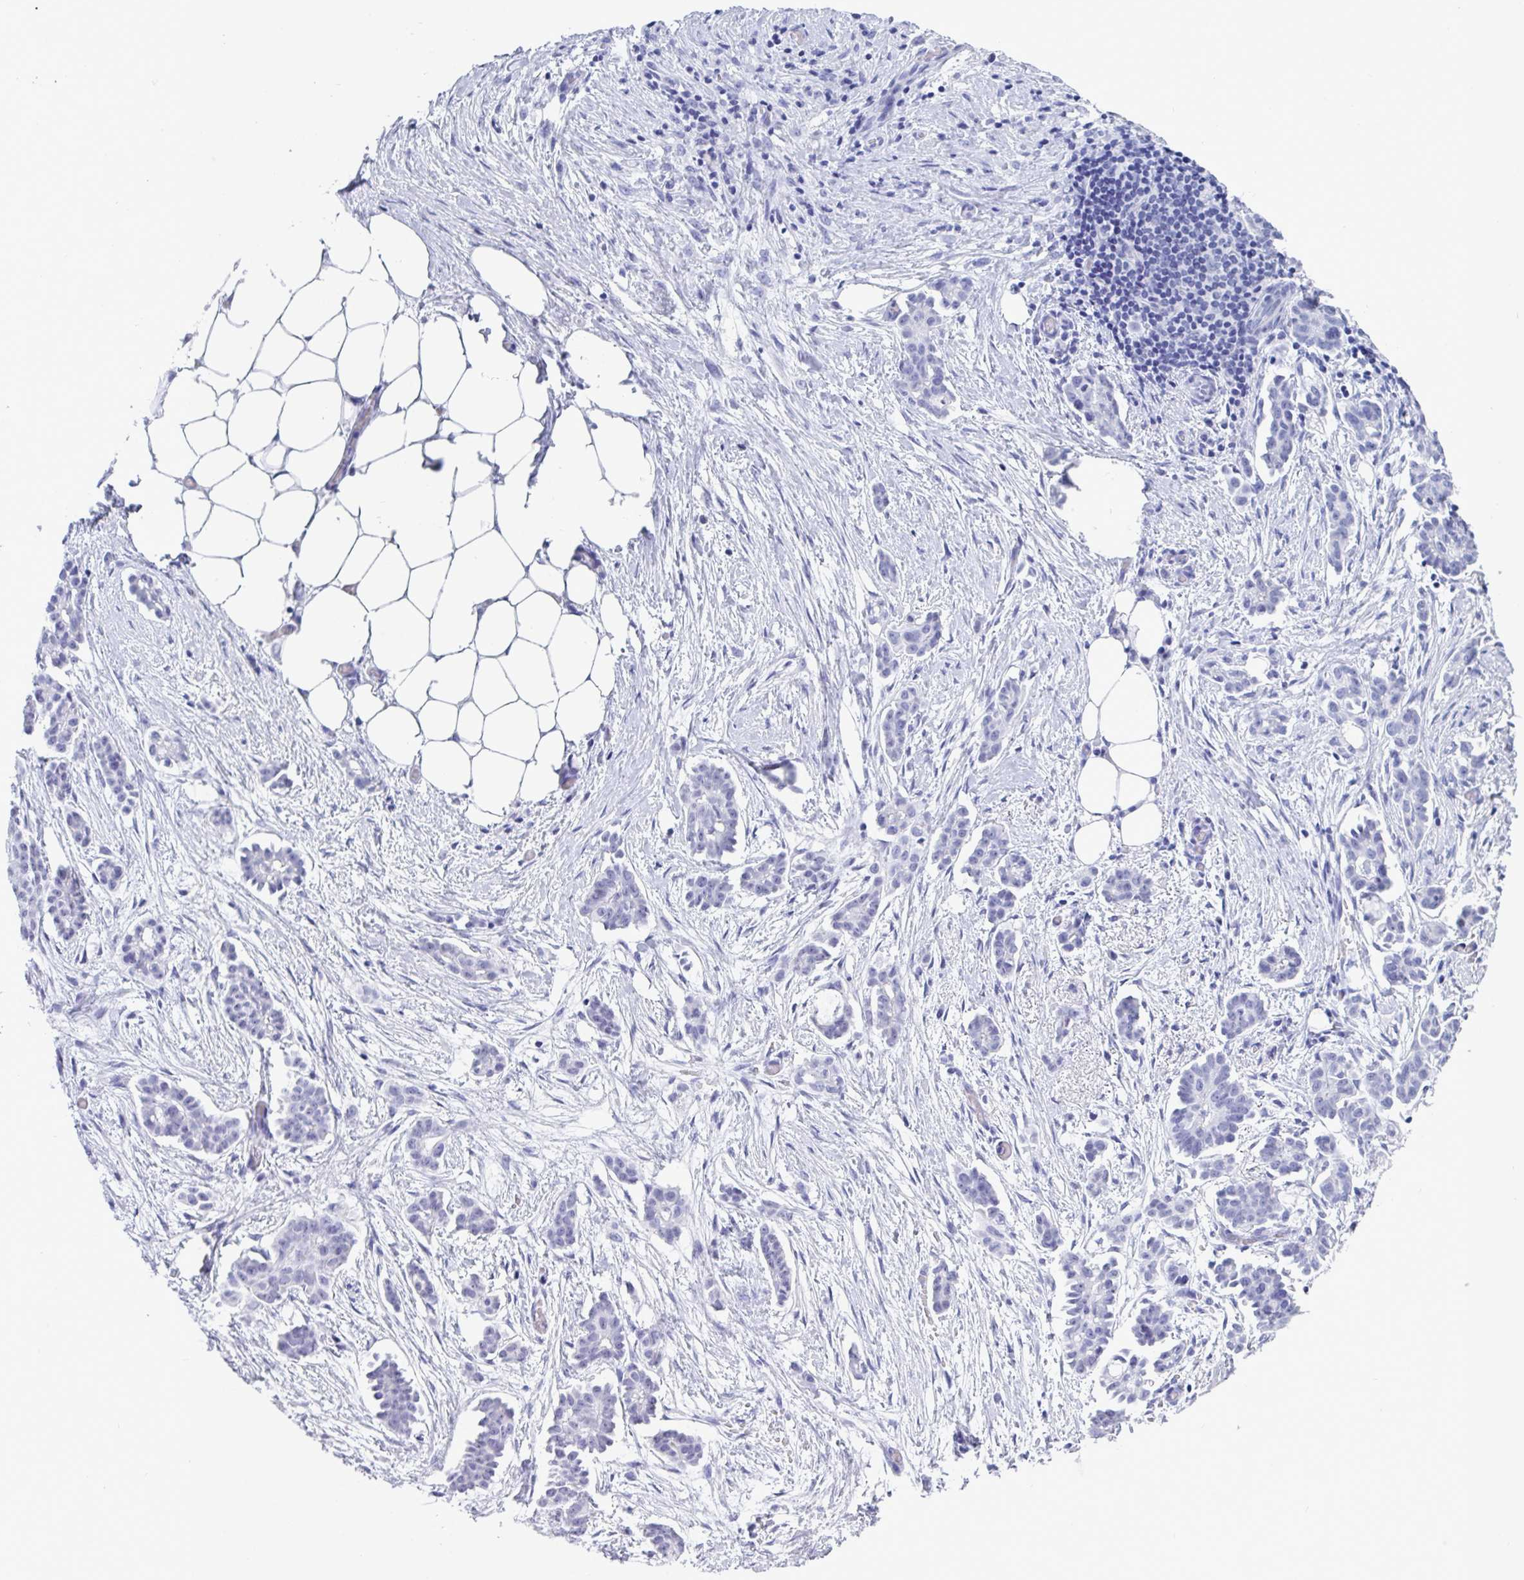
{"staining": {"intensity": "negative", "quantity": "none", "location": "none"}, "tissue": "ovarian cancer", "cell_type": "Tumor cells", "image_type": "cancer", "snomed": [{"axis": "morphology", "description": "Cystadenocarcinoma, serous, NOS"}, {"axis": "topography", "description": "Ovary"}], "caption": "Ovarian serous cystadenocarcinoma was stained to show a protein in brown. There is no significant positivity in tumor cells.", "gene": "CDX4", "patient": {"sex": "female", "age": 50}}